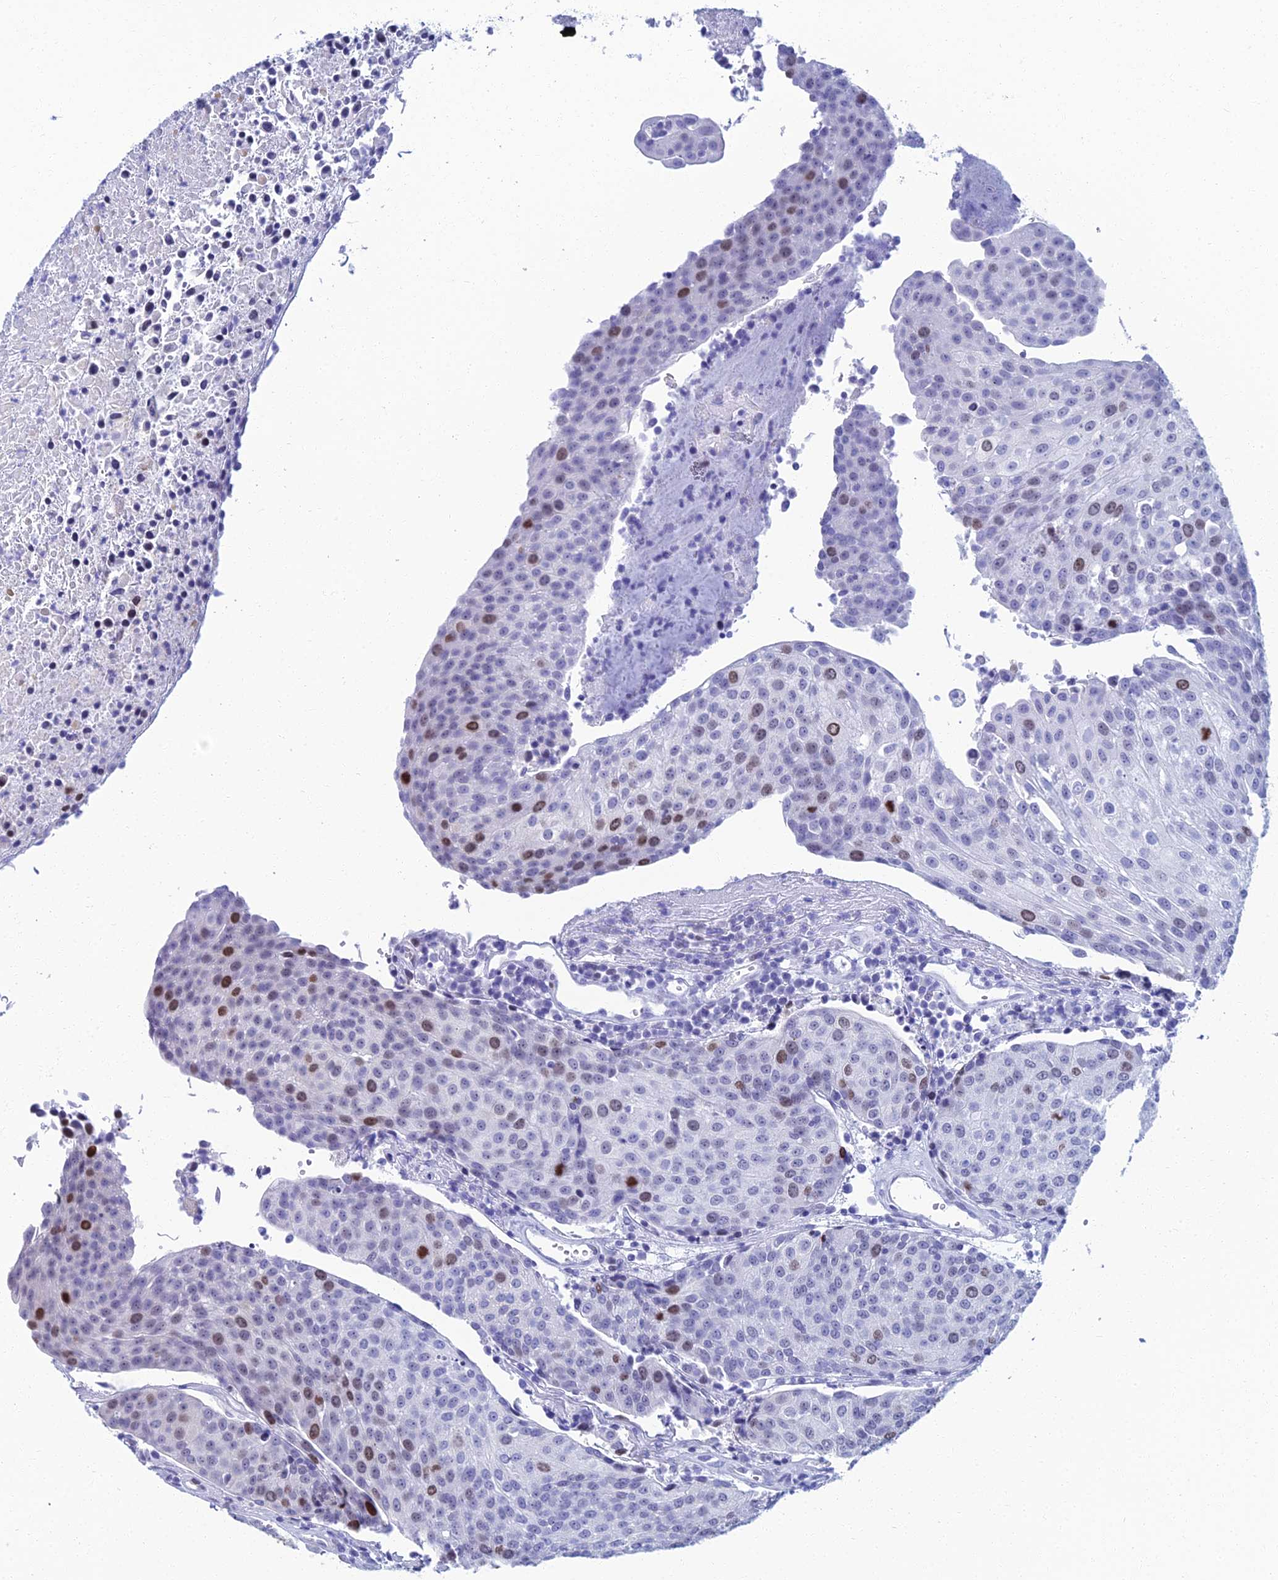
{"staining": {"intensity": "moderate", "quantity": "<25%", "location": "nuclear"}, "tissue": "urothelial cancer", "cell_type": "Tumor cells", "image_type": "cancer", "snomed": [{"axis": "morphology", "description": "Urothelial carcinoma, High grade"}, {"axis": "topography", "description": "Urinary bladder"}], "caption": "This is an image of immunohistochemistry staining of urothelial cancer, which shows moderate expression in the nuclear of tumor cells.", "gene": "TAF9B", "patient": {"sex": "female", "age": 85}}